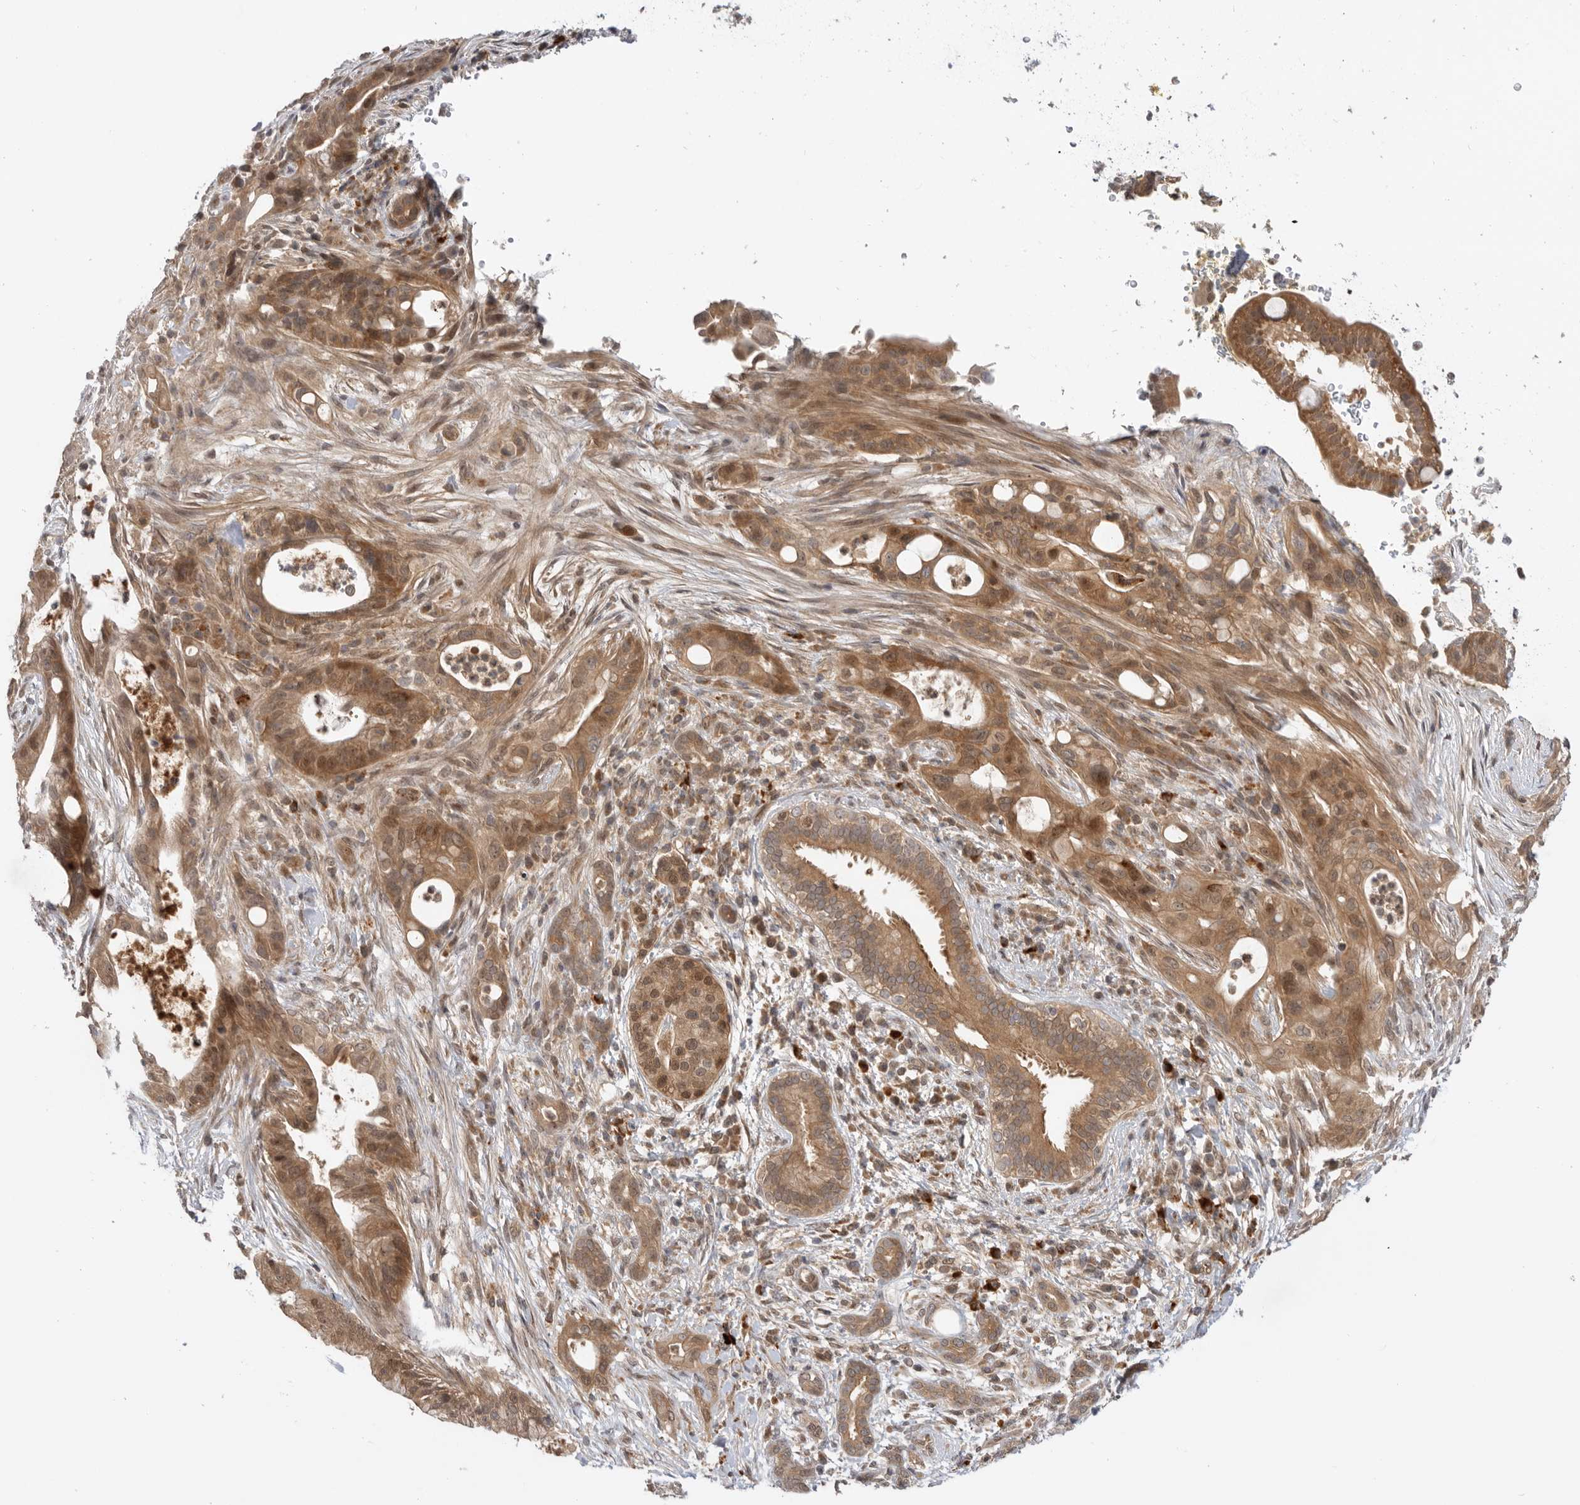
{"staining": {"intensity": "moderate", "quantity": ">75%", "location": "cytoplasmic/membranous,nuclear"}, "tissue": "pancreatic cancer", "cell_type": "Tumor cells", "image_type": "cancer", "snomed": [{"axis": "morphology", "description": "Adenocarcinoma, NOS"}, {"axis": "topography", "description": "Pancreas"}], "caption": "Adenocarcinoma (pancreatic) tissue shows moderate cytoplasmic/membranous and nuclear staining in approximately >75% of tumor cells, visualized by immunohistochemistry.", "gene": "DCAF8", "patient": {"sex": "male", "age": 58}}